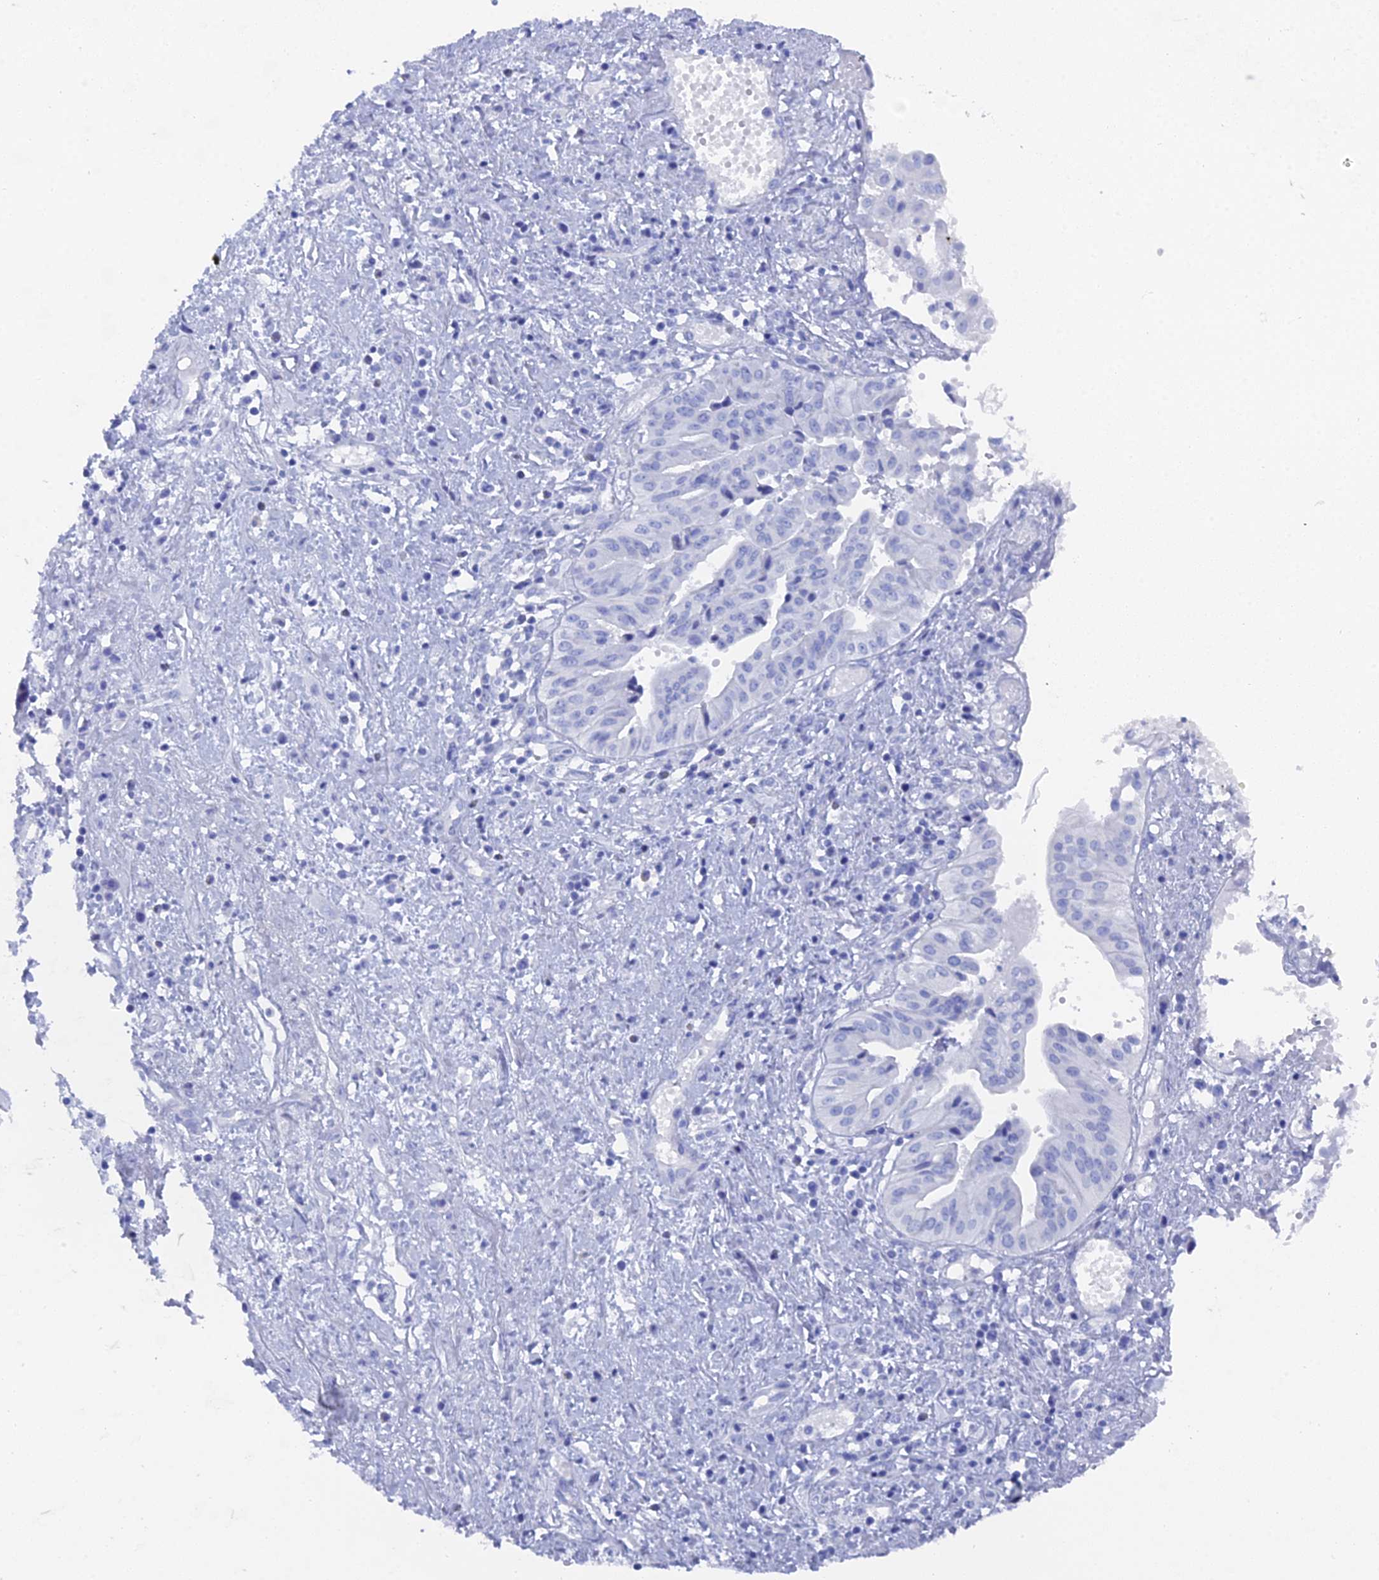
{"staining": {"intensity": "negative", "quantity": "none", "location": "none"}, "tissue": "pancreatic cancer", "cell_type": "Tumor cells", "image_type": "cancer", "snomed": [{"axis": "morphology", "description": "Adenocarcinoma, NOS"}, {"axis": "topography", "description": "Pancreas"}], "caption": "A high-resolution image shows immunohistochemistry (IHC) staining of pancreatic cancer (adenocarcinoma), which demonstrates no significant staining in tumor cells. The staining was performed using DAB to visualize the protein expression in brown, while the nuclei were stained in blue with hematoxylin (Magnification: 20x).", "gene": "ENPP3", "patient": {"sex": "female", "age": 50}}